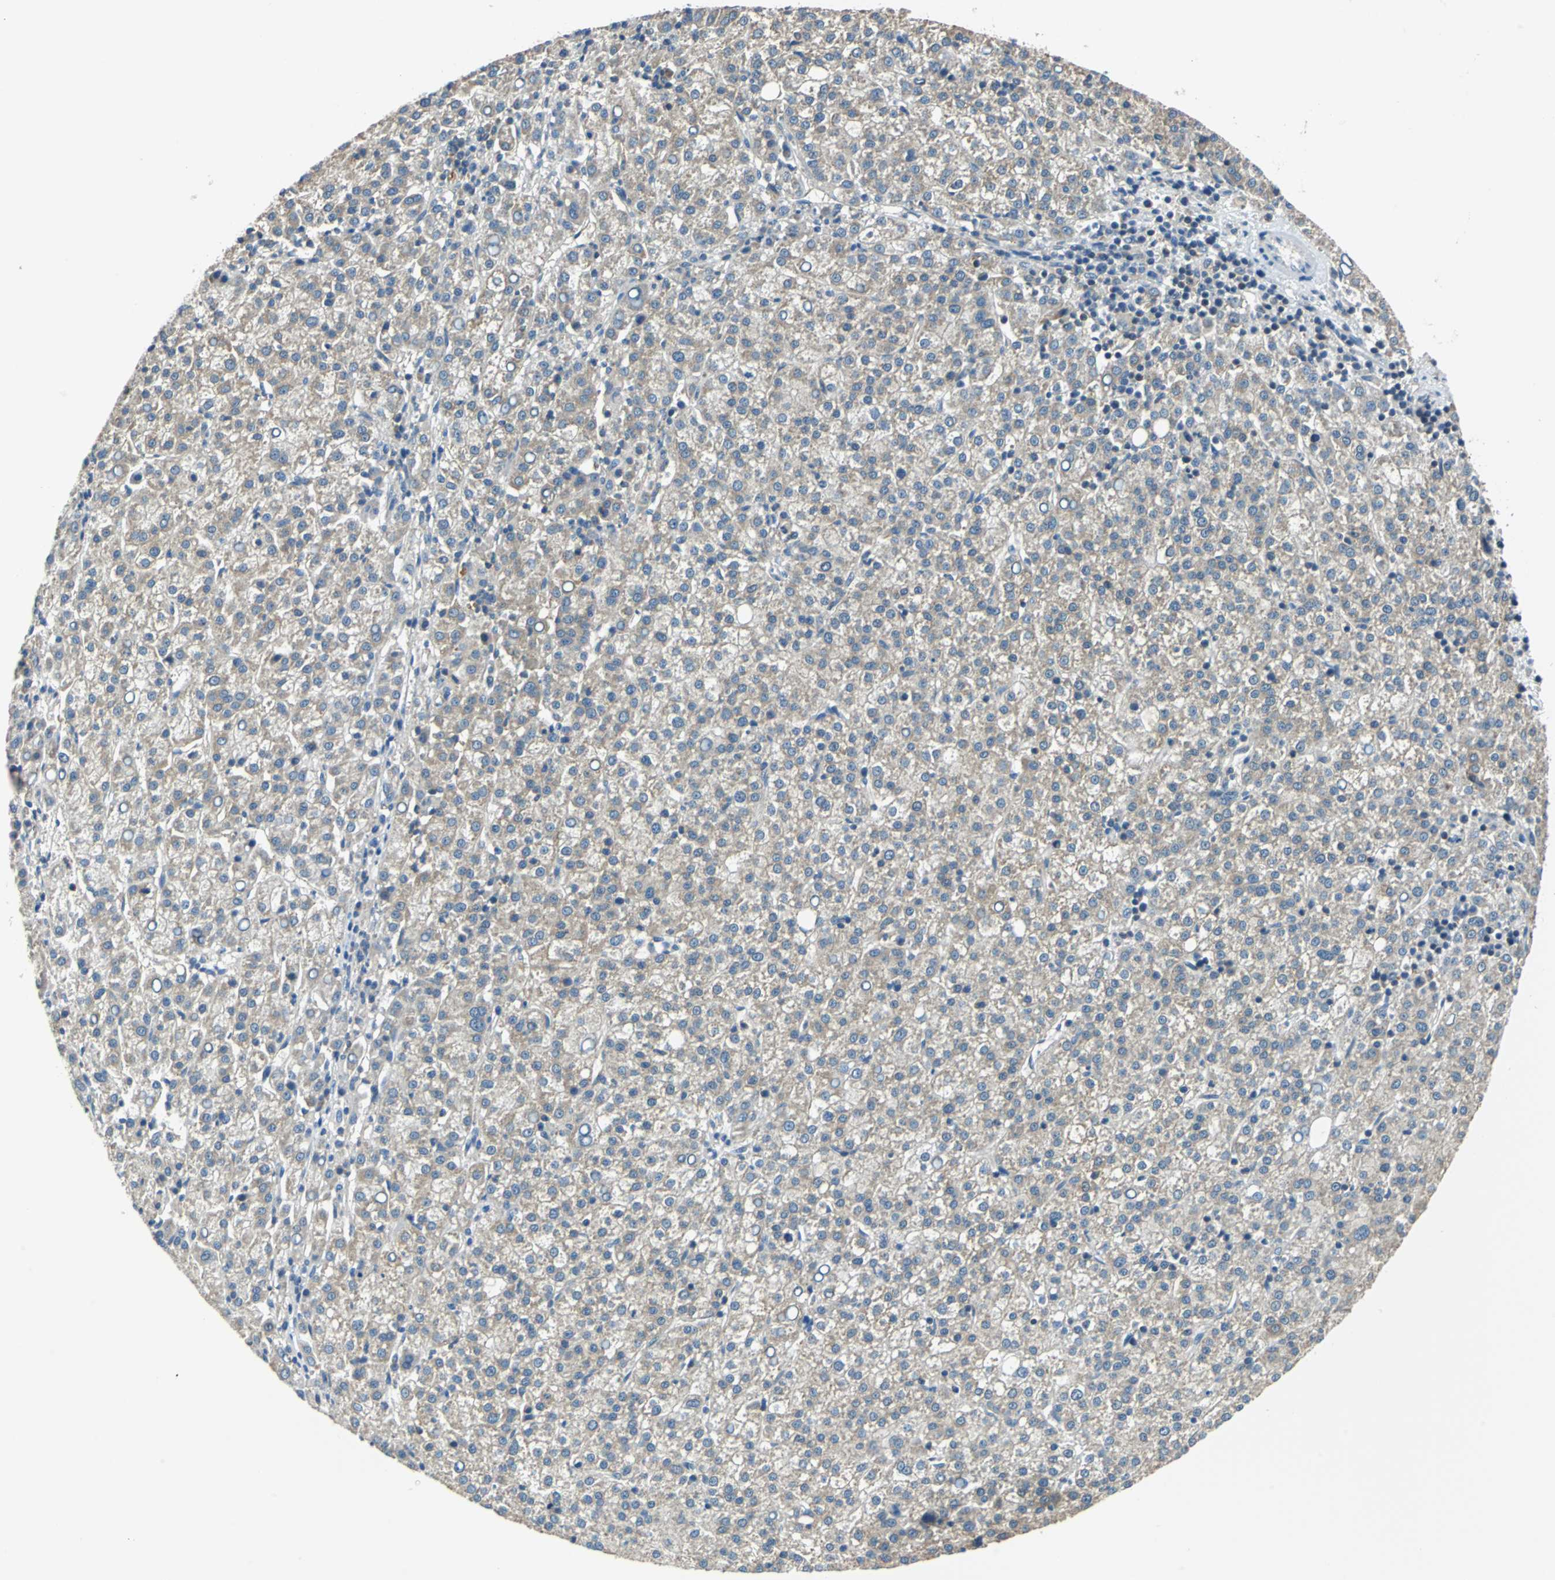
{"staining": {"intensity": "weak", "quantity": ">75%", "location": "cytoplasmic/membranous"}, "tissue": "liver cancer", "cell_type": "Tumor cells", "image_type": "cancer", "snomed": [{"axis": "morphology", "description": "Carcinoma, Hepatocellular, NOS"}, {"axis": "topography", "description": "Liver"}], "caption": "Hepatocellular carcinoma (liver) was stained to show a protein in brown. There is low levels of weak cytoplasmic/membranous staining in approximately >75% of tumor cells.", "gene": "CPA3", "patient": {"sex": "female", "age": 58}}